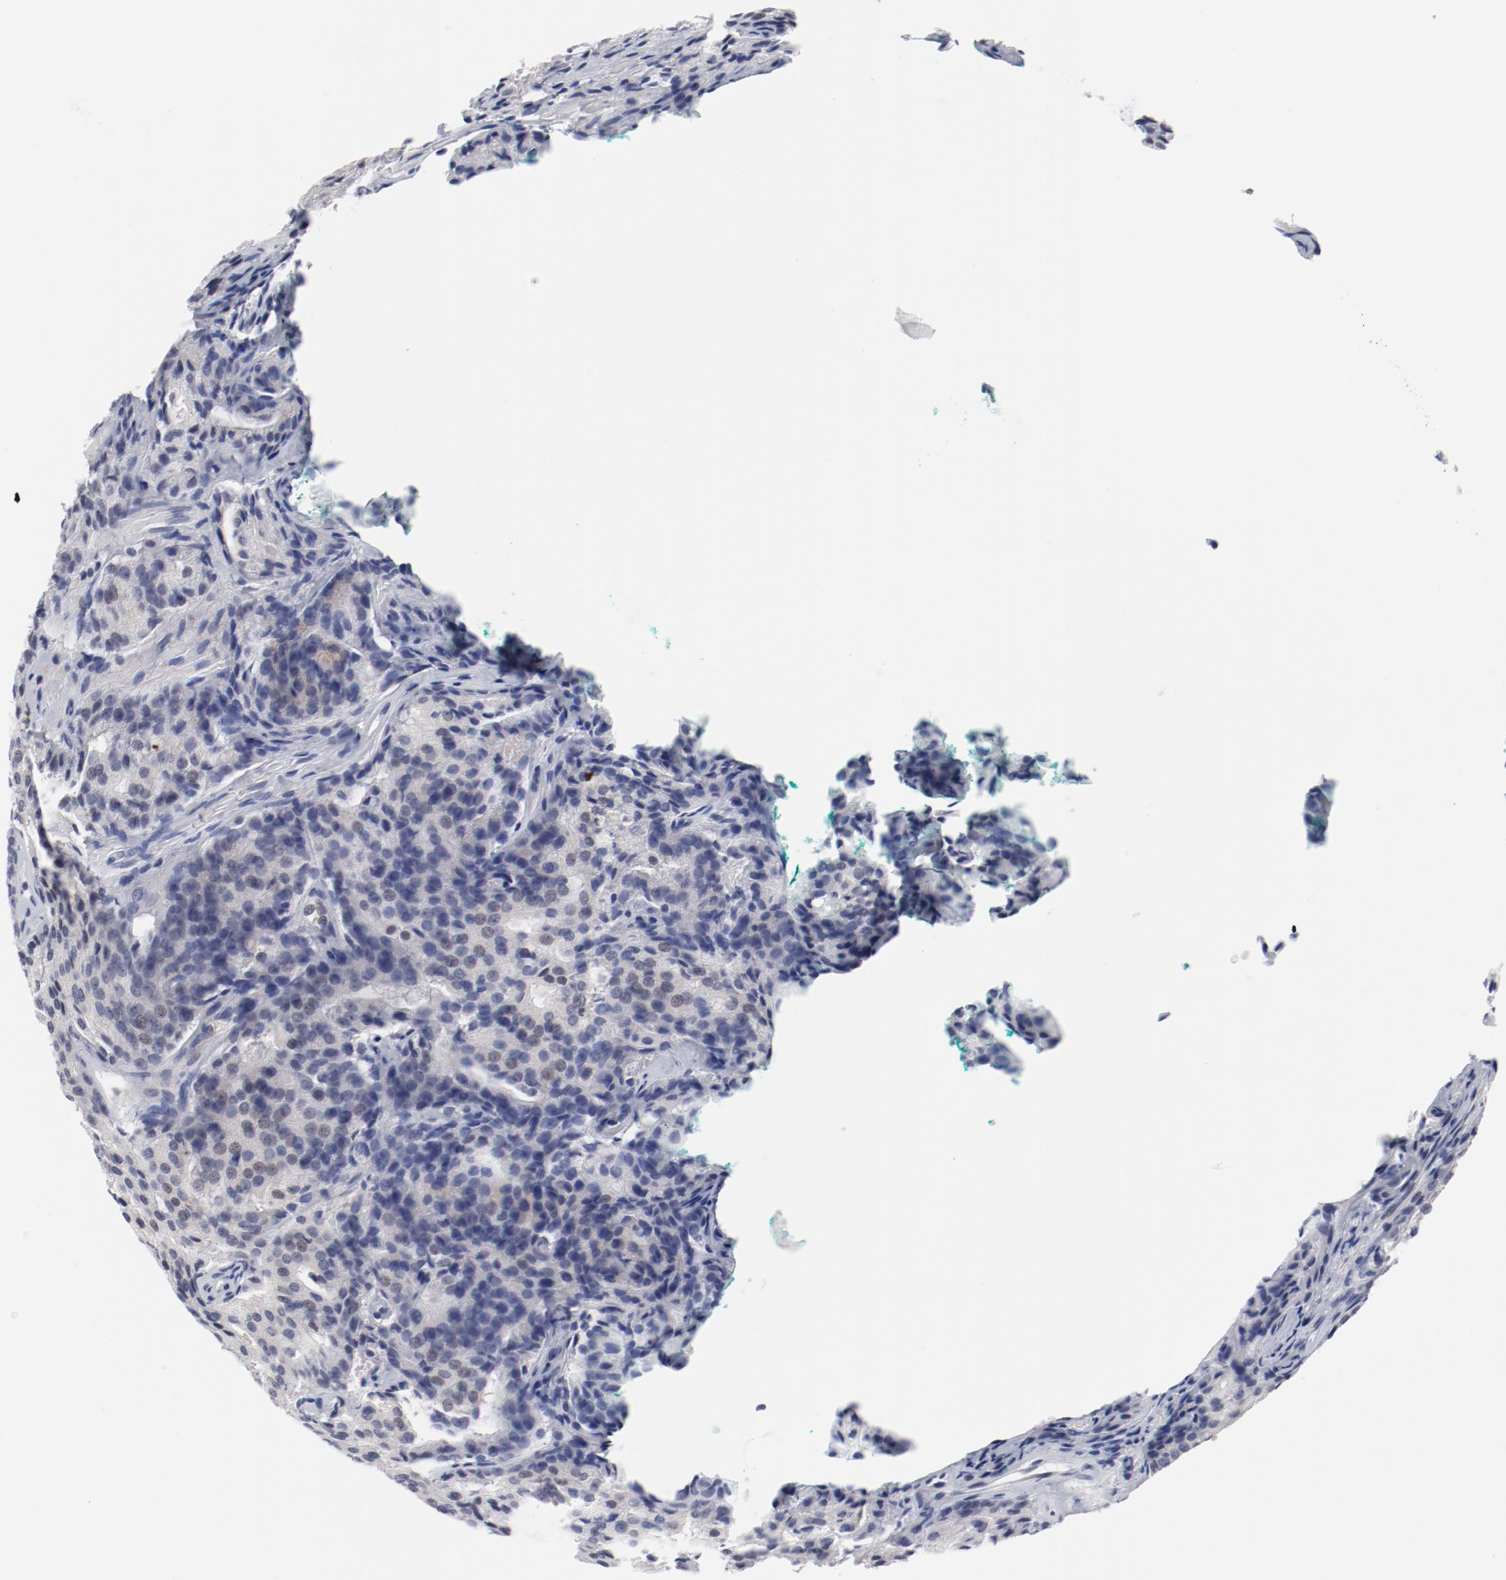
{"staining": {"intensity": "negative", "quantity": "none", "location": "none"}, "tissue": "prostate cancer", "cell_type": "Tumor cells", "image_type": "cancer", "snomed": [{"axis": "morphology", "description": "Adenocarcinoma, High grade"}, {"axis": "topography", "description": "Prostate"}], "caption": "IHC photomicrograph of neoplastic tissue: human prostate adenocarcinoma (high-grade) stained with DAB displays no significant protein staining in tumor cells.", "gene": "KCNK13", "patient": {"sex": "male", "age": 72}}